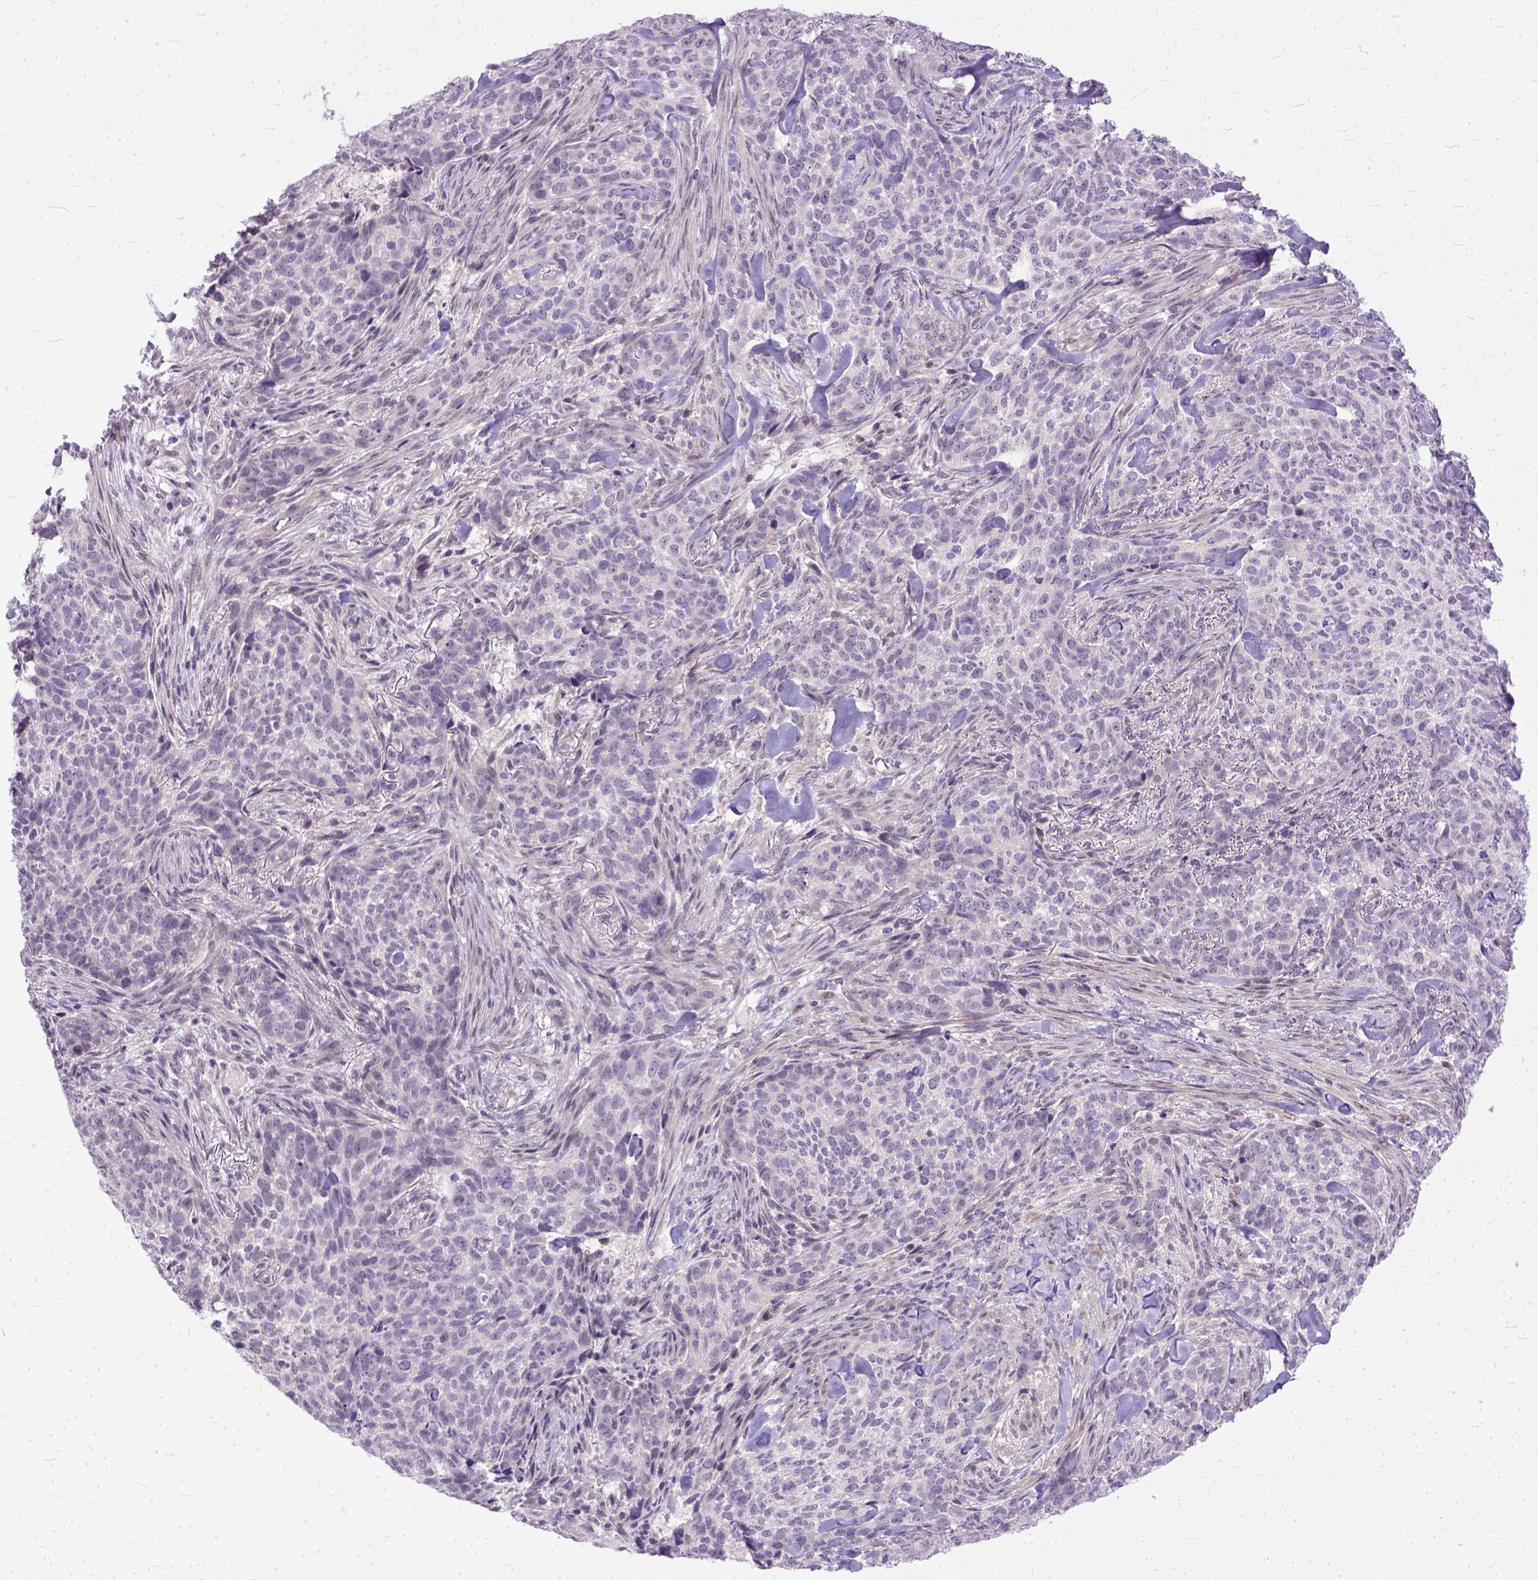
{"staining": {"intensity": "negative", "quantity": "none", "location": "none"}, "tissue": "skin cancer", "cell_type": "Tumor cells", "image_type": "cancer", "snomed": [{"axis": "morphology", "description": "Basal cell carcinoma"}, {"axis": "topography", "description": "Skin"}], "caption": "DAB (3,3'-diaminobenzidine) immunohistochemical staining of skin cancer (basal cell carcinoma) demonstrates no significant positivity in tumor cells.", "gene": "TCEAL7", "patient": {"sex": "female", "age": 69}}